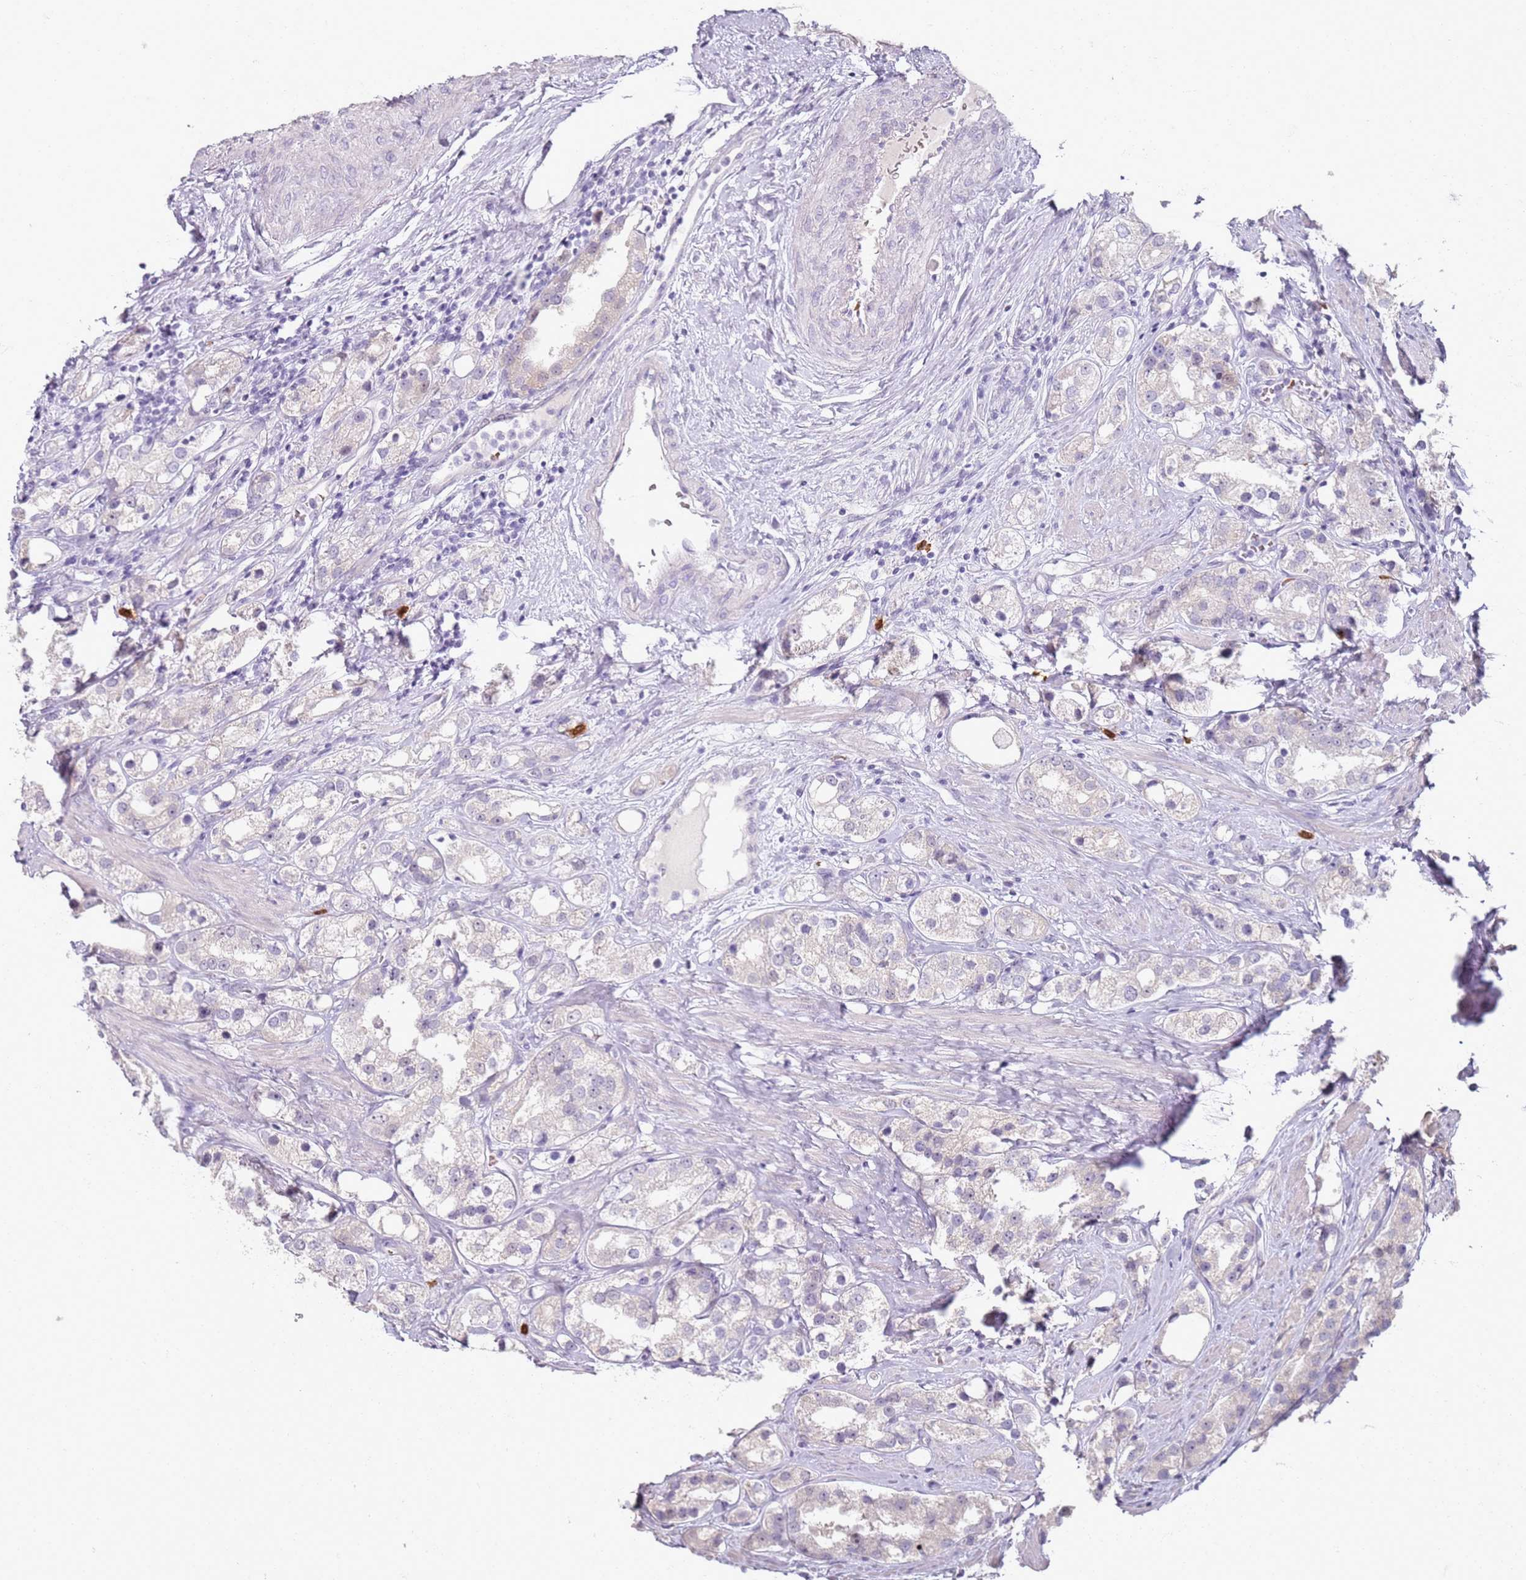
{"staining": {"intensity": "negative", "quantity": "none", "location": "none"}, "tissue": "prostate cancer", "cell_type": "Tumor cells", "image_type": "cancer", "snomed": [{"axis": "morphology", "description": "Adenocarcinoma, NOS"}, {"axis": "topography", "description": "Prostate"}], "caption": "This is an immunohistochemistry image of prostate cancer (adenocarcinoma). There is no expression in tumor cells.", "gene": "CD40LG", "patient": {"sex": "male", "age": 79}}